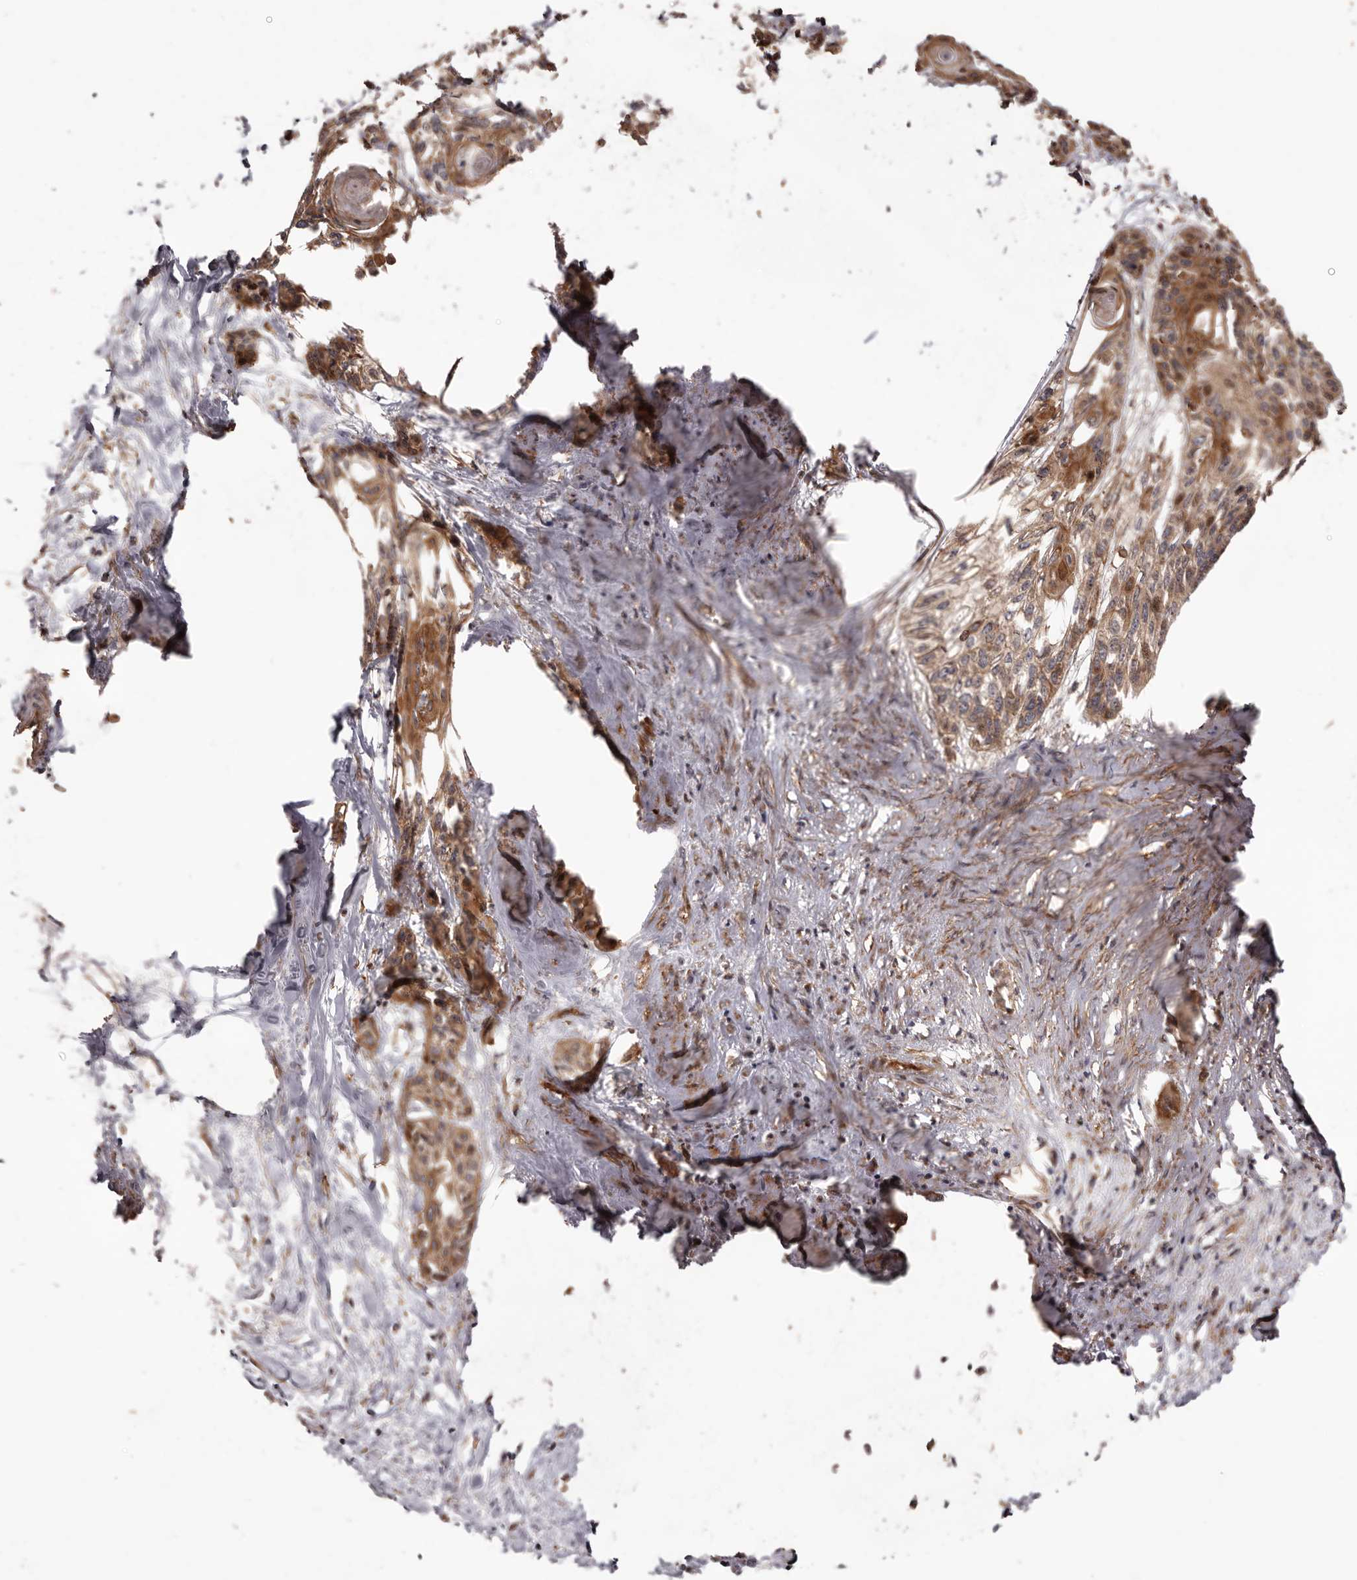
{"staining": {"intensity": "moderate", "quantity": ">75%", "location": "cytoplasmic/membranous"}, "tissue": "cervical cancer", "cell_type": "Tumor cells", "image_type": "cancer", "snomed": [{"axis": "morphology", "description": "Squamous cell carcinoma, NOS"}, {"axis": "topography", "description": "Cervix"}], "caption": "Immunohistochemical staining of human cervical squamous cell carcinoma shows moderate cytoplasmic/membranous protein expression in about >75% of tumor cells.", "gene": "GTPBP1", "patient": {"sex": "female", "age": 57}}